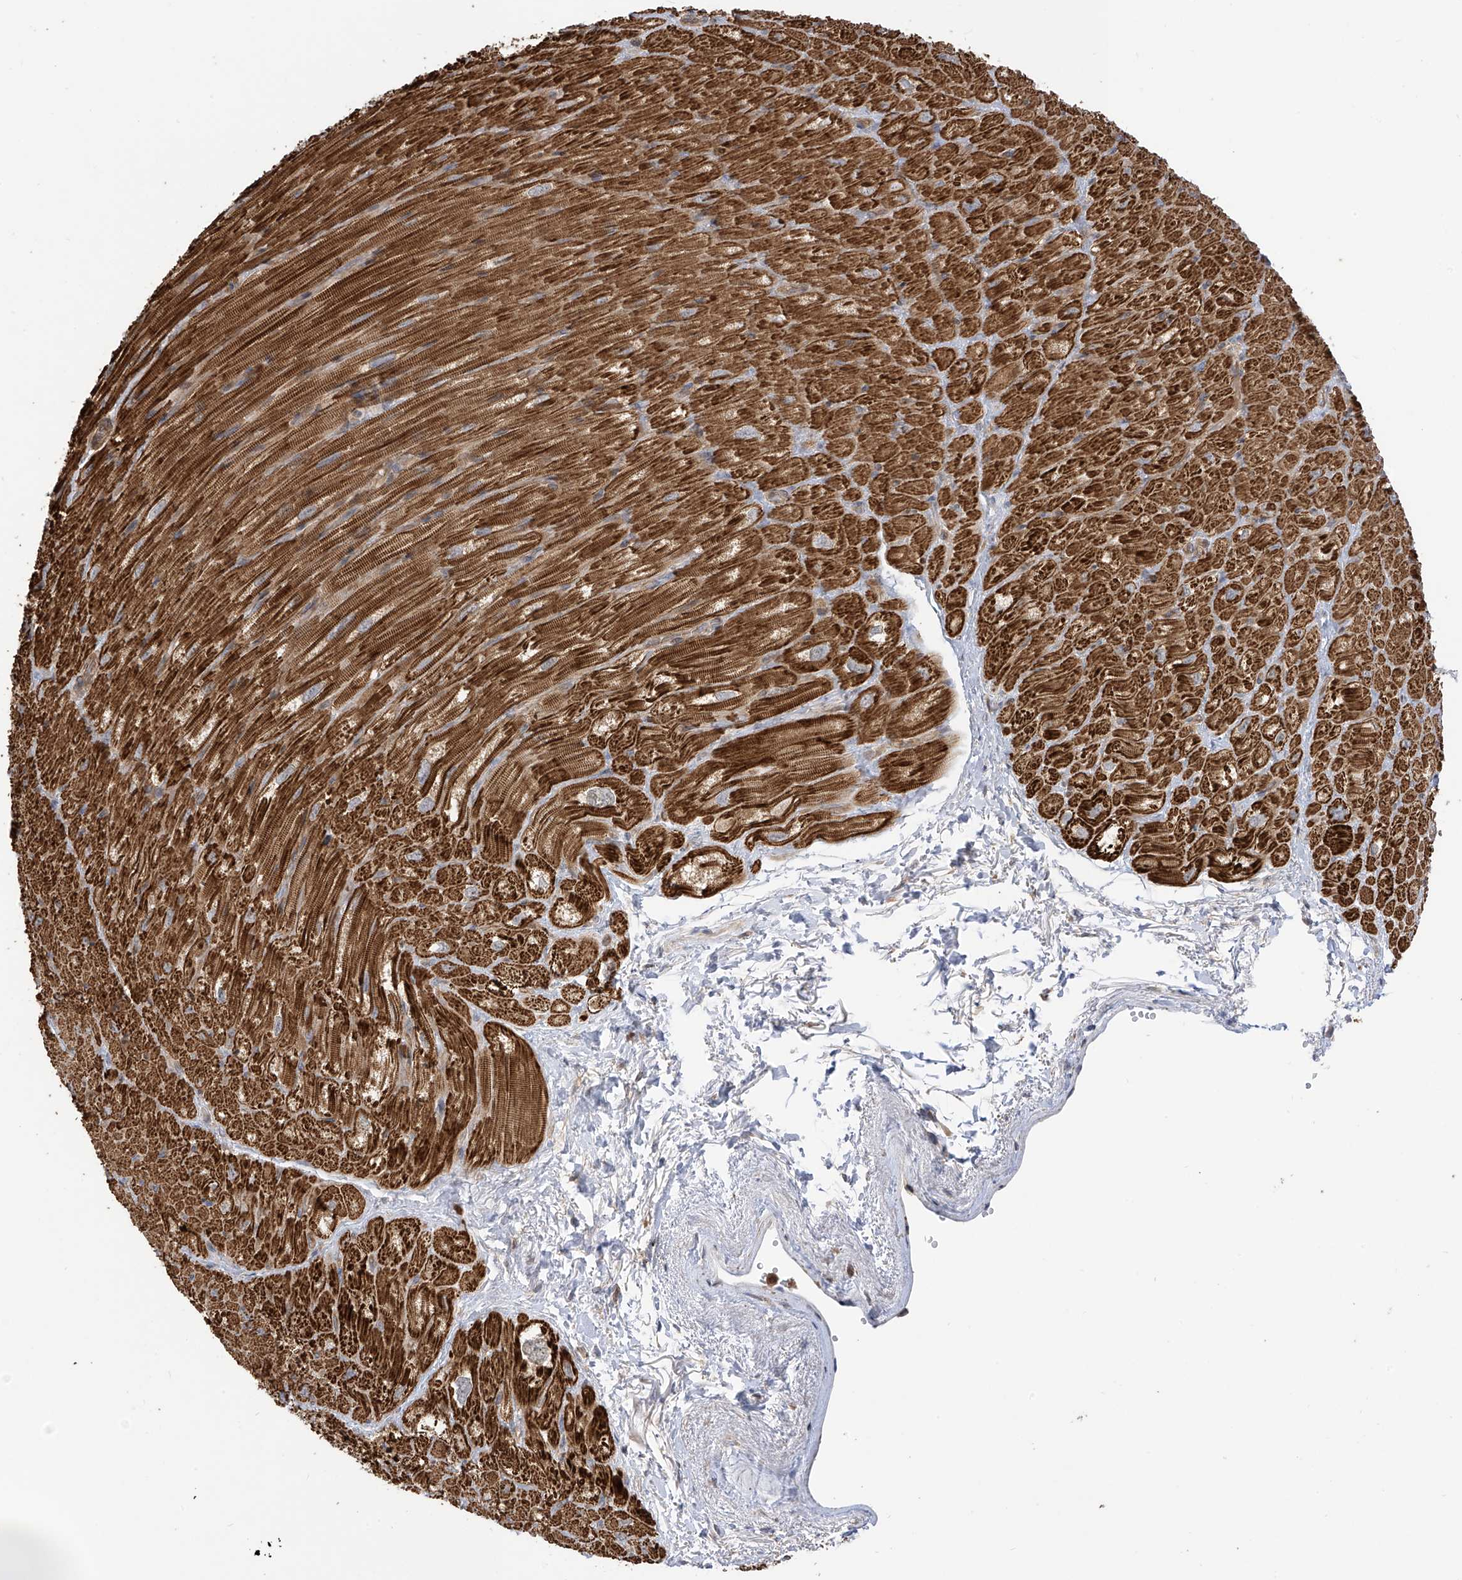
{"staining": {"intensity": "strong", "quantity": ">75%", "location": "cytoplasmic/membranous"}, "tissue": "heart muscle", "cell_type": "Cardiomyocytes", "image_type": "normal", "snomed": [{"axis": "morphology", "description": "Normal tissue, NOS"}, {"axis": "topography", "description": "Heart"}], "caption": "Immunohistochemistry (IHC) (DAB) staining of unremarkable heart muscle reveals strong cytoplasmic/membranous protein positivity in approximately >75% of cardiomyocytes.", "gene": "ATAD2B", "patient": {"sex": "male", "age": 50}}